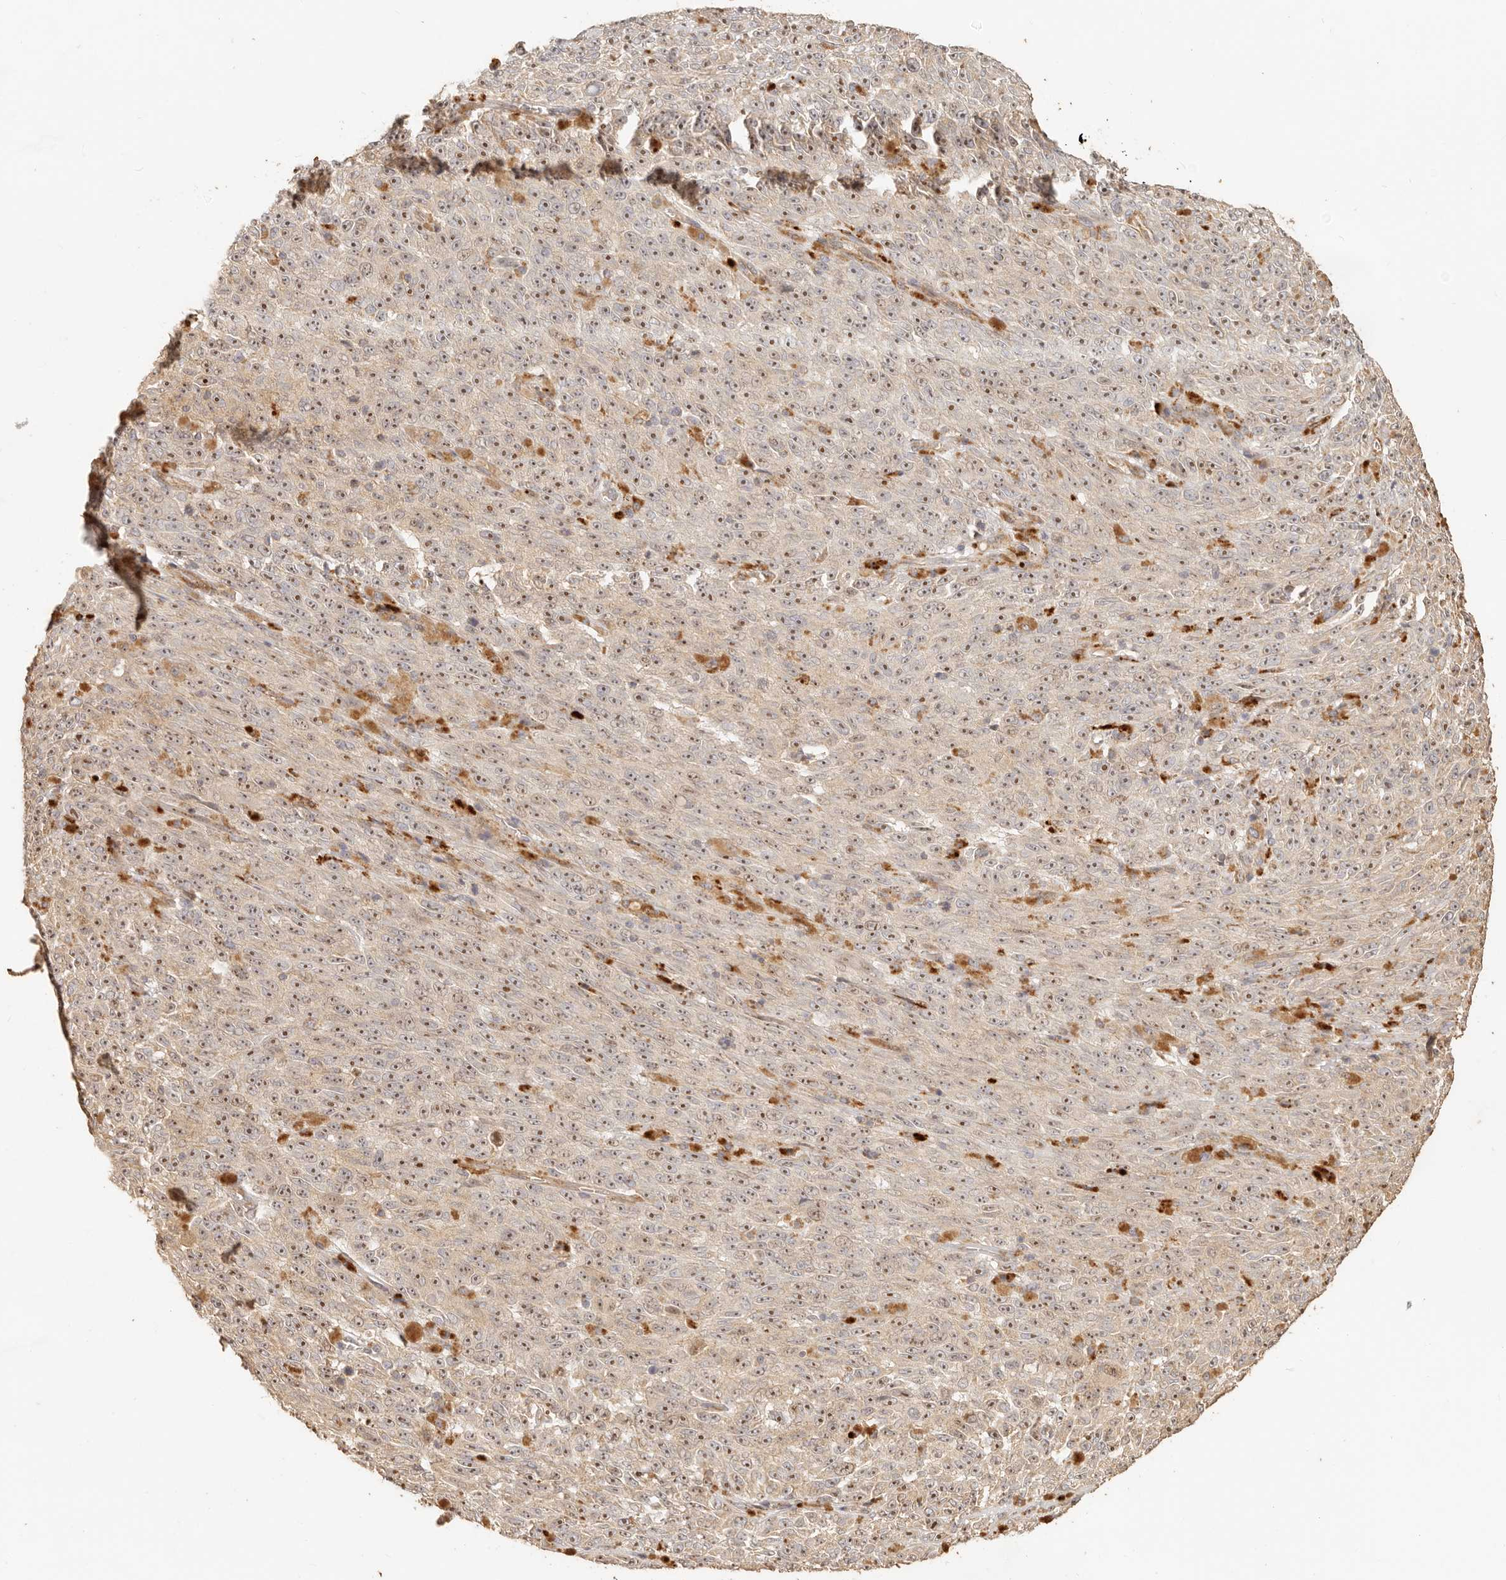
{"staining": {"intensity": "moderate", "quantity": ">75%", "location": "cytoplasmic/membranous,nuclear"}, "tissue": "melanoma", "cell_type": "Tumor cells", "image_type": "cancer", "snomed": [{"axis": "morphology", "description": "Malignant melanoma, NOS"}, {"axis": "topography", "description": "Skin"}], "caption": "High-power microscopy captured an immunohistochemistry (IHC) histopathology image of melanoma, revealing moderate cytoplasmic/membranous and nuclear staining in approximately >75% of tumor cells. (Brightfield microscopy of DAB IHC at high magnification).", "gene": "PTPN22", "patient": {"sex": "female", "age": 82}}